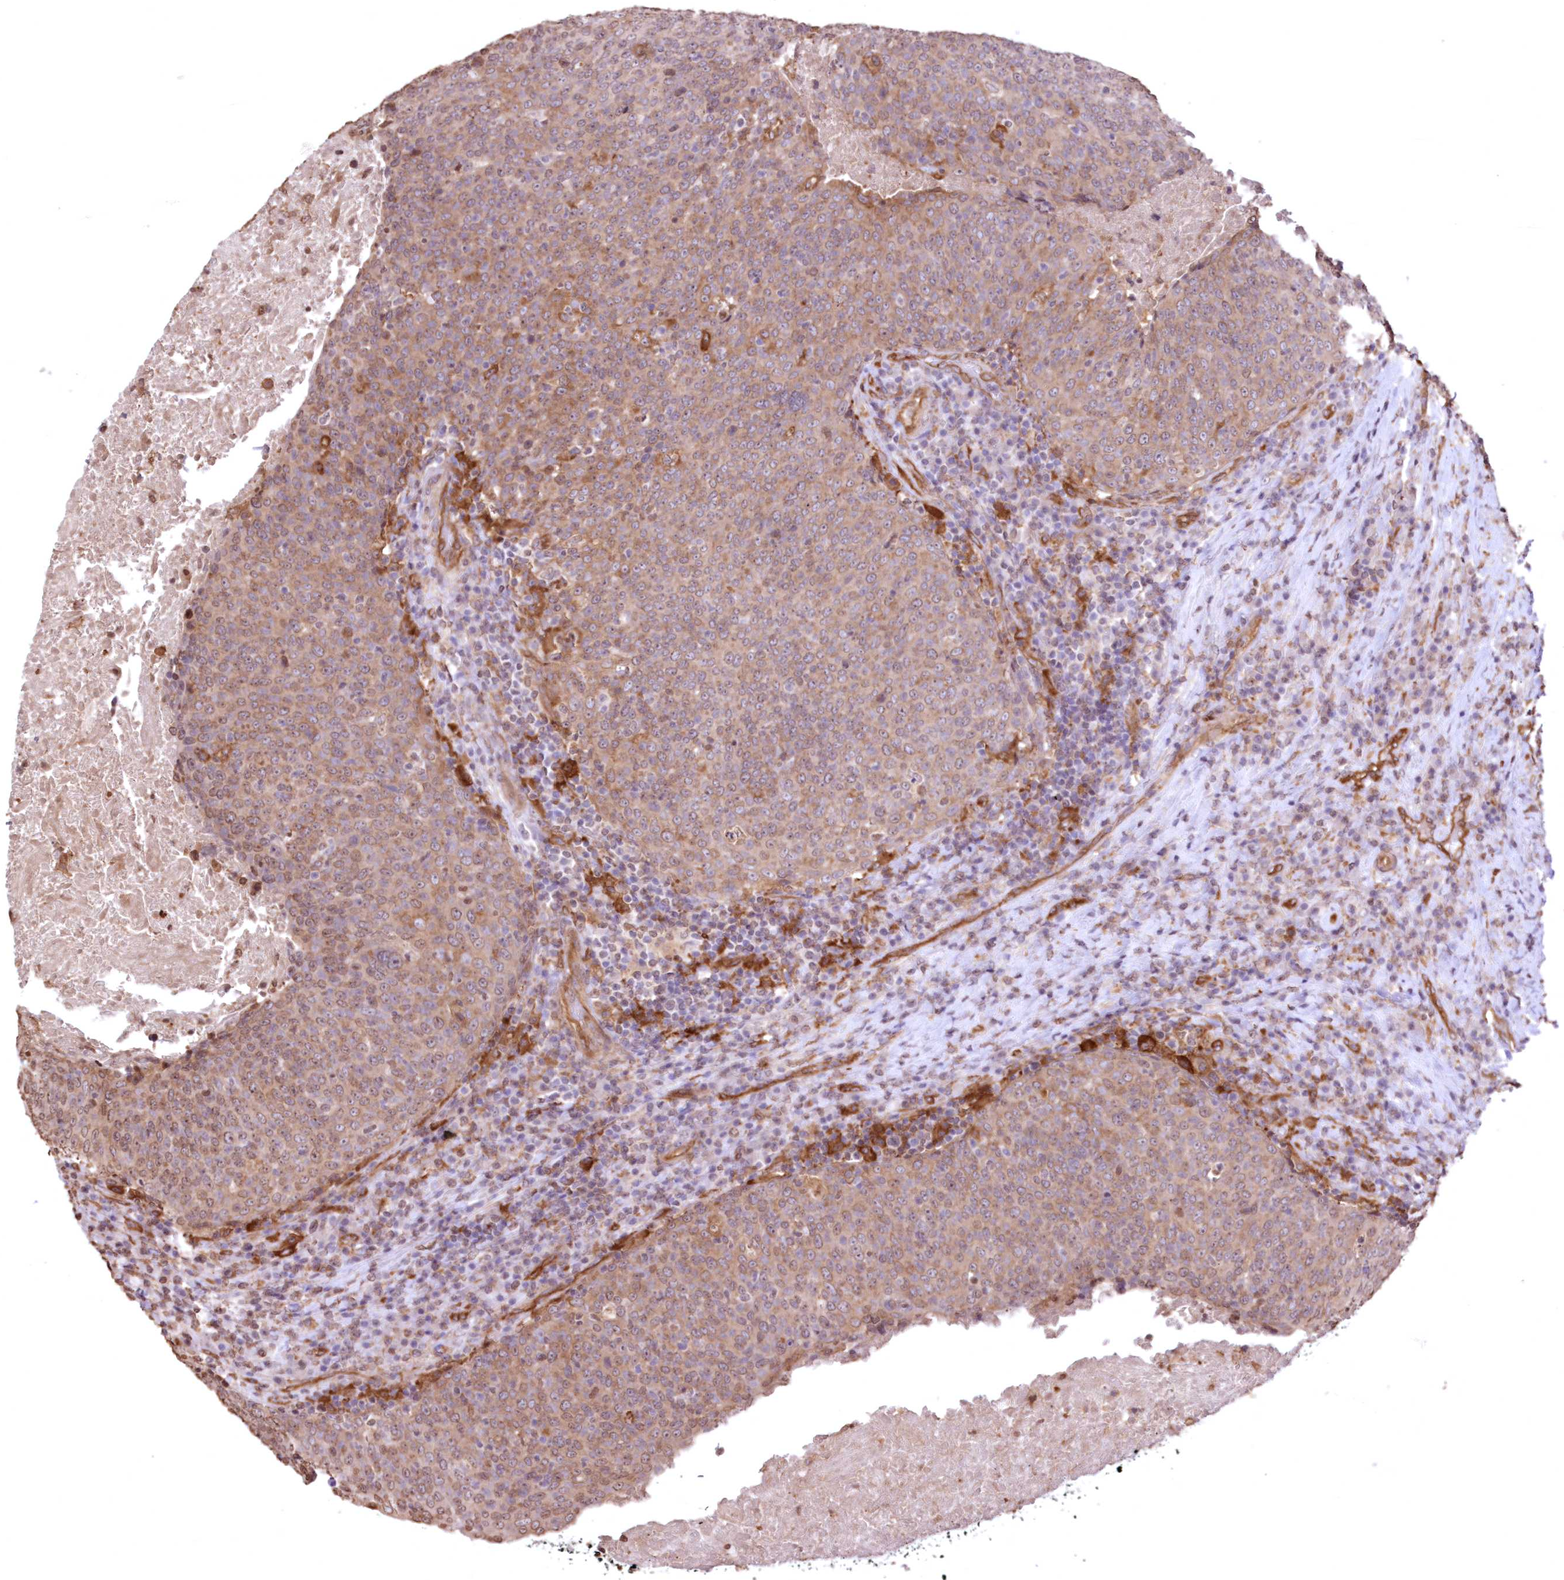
{"staining": {"intensity": "moderate", "quantity": ">75%", "location": "cytoplasmic/membranous"}, "tissue": "head and neck cancer", "cell_type": "Tumor cells", "image_type": "cancer", "snomed": [{"axis": "morphology", "description": "Squamous cell carcinoma, NOS"}, {"axis": "morphology", "description": "Squamous cell carcinoma, metastatic, NOS"}, {"axis": "topography", "description": "Lymph node"}, {"axis": "topography", "description": "Head-Neck"}], "caption": "Human head and neck cancer (metastatic squamous cell carcinoma) stained with a brown dye displays moderate cytoplasmic/membranous positive expression in about >75% of tumor cells.", "gene": "FCHO2", "patient": {"sex": "male", "age": 62}}